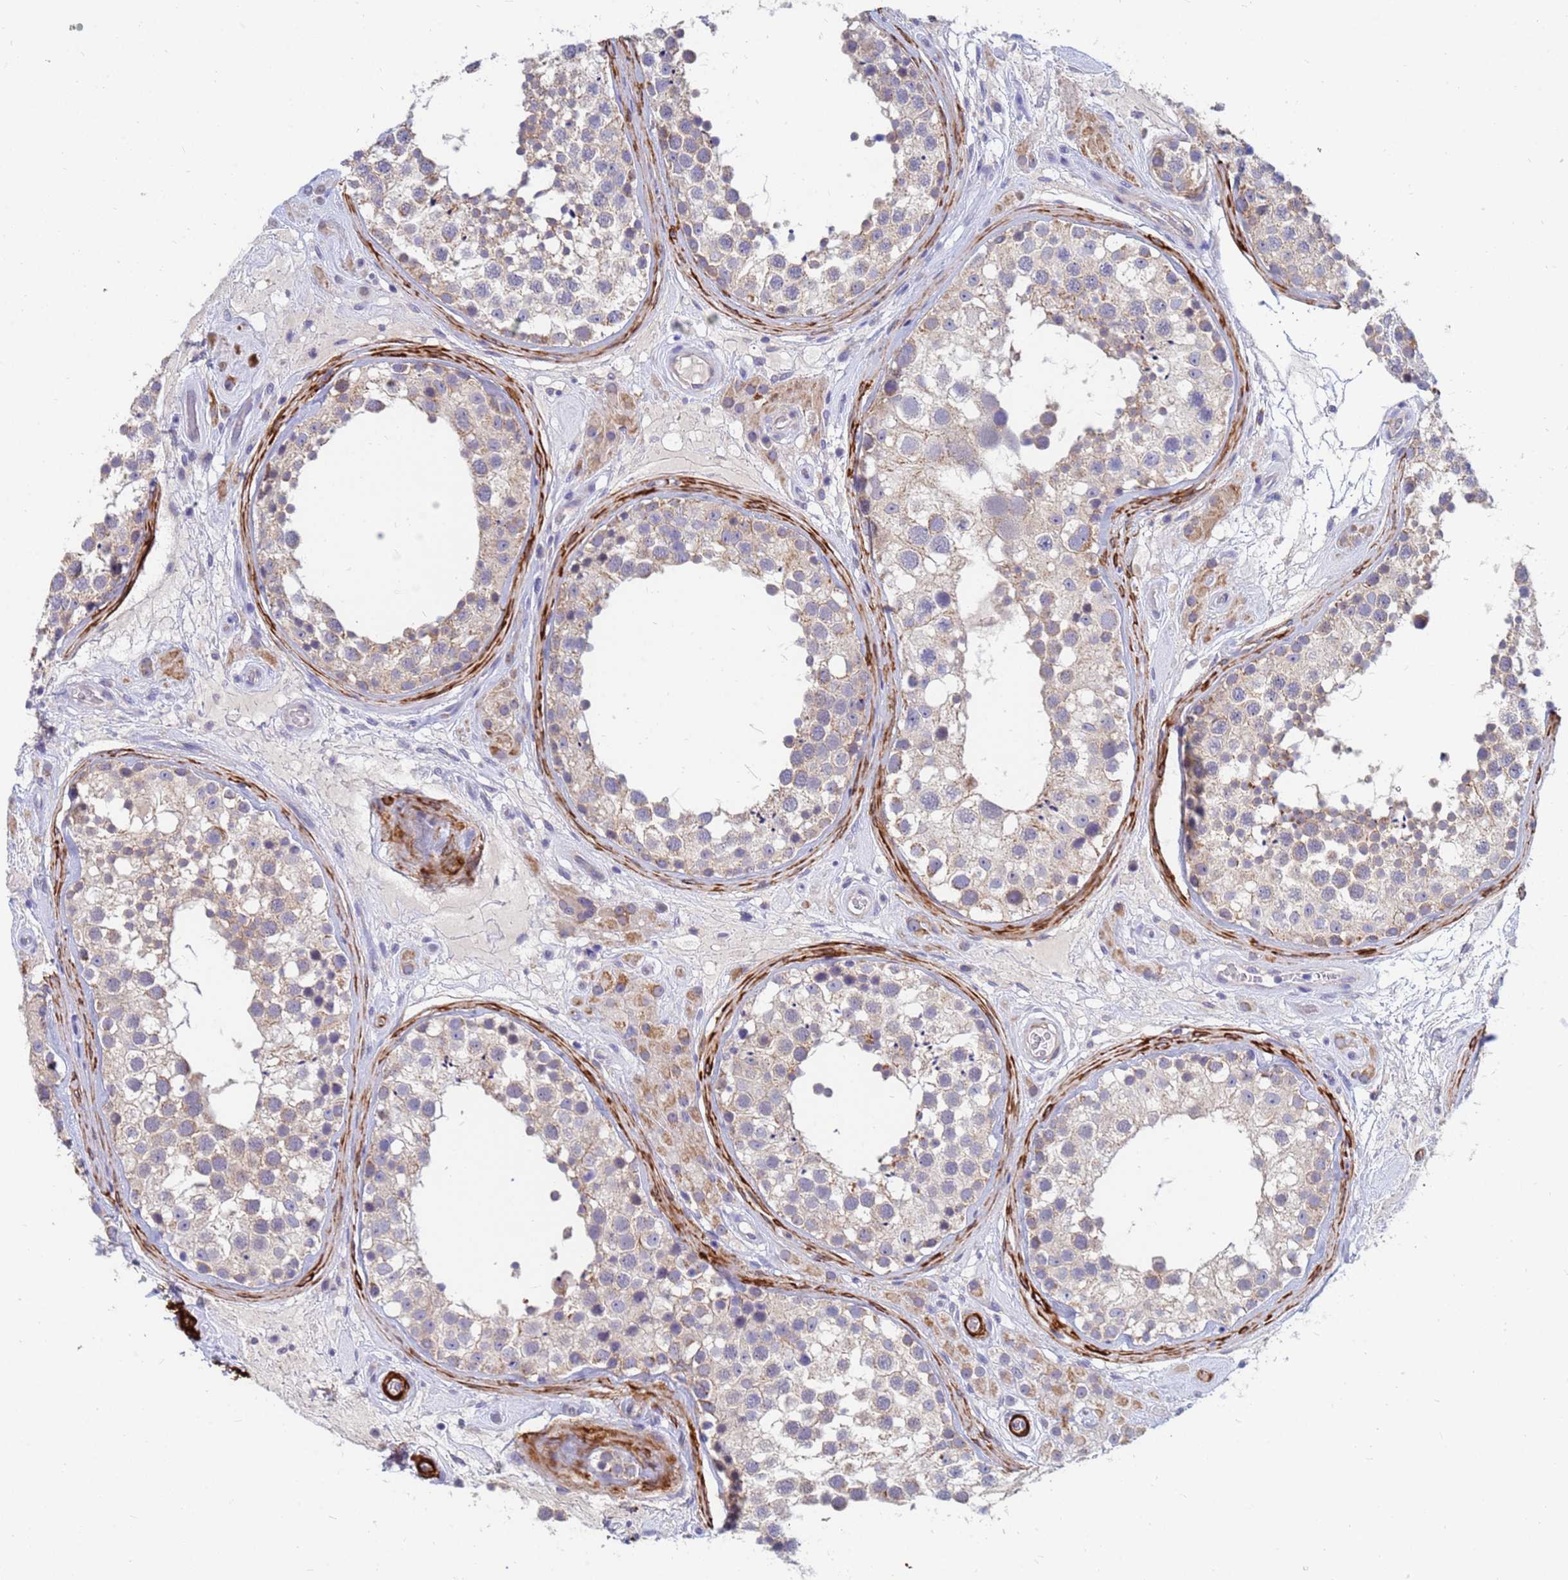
{"staining": {"intensity": "weak", "quantity": "25%-75%", "location": "cytoplasmic/membranous"}, "tissue": "testis", "cell_type": "Cells in seminiferous ducts", "image_type": "normal", "snomed": [{"axis": "morphology", "description": "Normal tissue, NOS"}, {"axis": "topography", "description": "Testis"}], "caption": "A low amount of weak cytoplasmic/membranous expression is present in about 25%-75% of cells in seminiferous ducts in normal testis. (Brightfield microscopy of DAB IHC at high magnification).", "gene": "SDR39U1", "patient": {"sex": "male", "age": 46}}